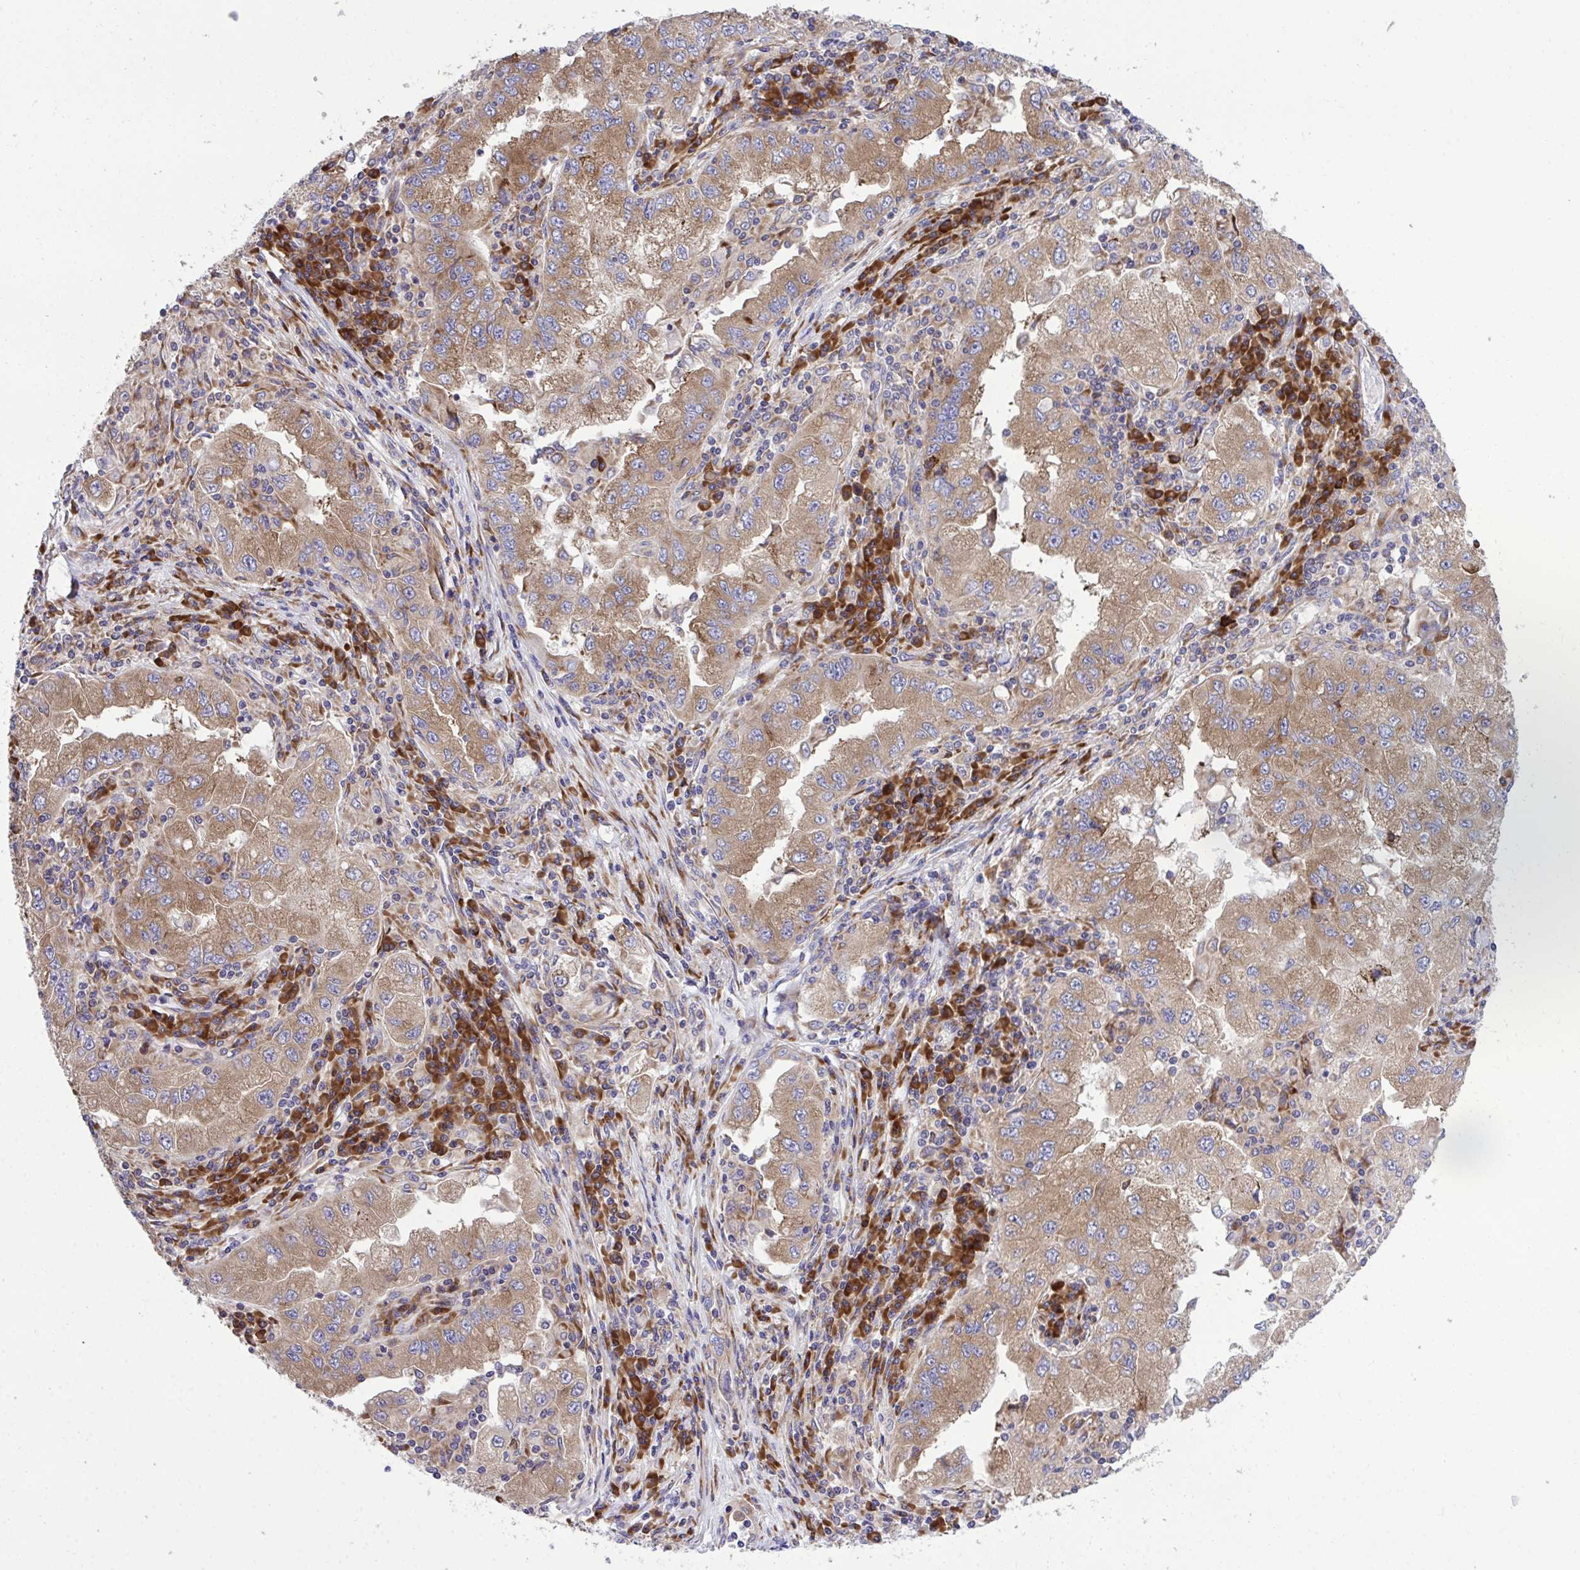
{"staining": {"intensity": "moderate", "quantity": ">75%", "location": "cytoplasmic/membranous"}, "tissue": "lung cancer", "cell_type": "Tumor cells", "image_type": "cancer", "snomed": [{"axis": "morphology", "description": "Adenocarcinoma, NOS"}, {"axis": "morphology", "description": "Adenocarcinoma primary or metastatic"}, {"axis": "topography", "description": "Lung"}], "caption": "Lung cancer (adenocarcinoma) stained for a protein demonstrates moderate cytoplasmic/membranous positivity in tumor cells.", "gene": "RPS15", "patient": {"sex": "male", "age": 74}}